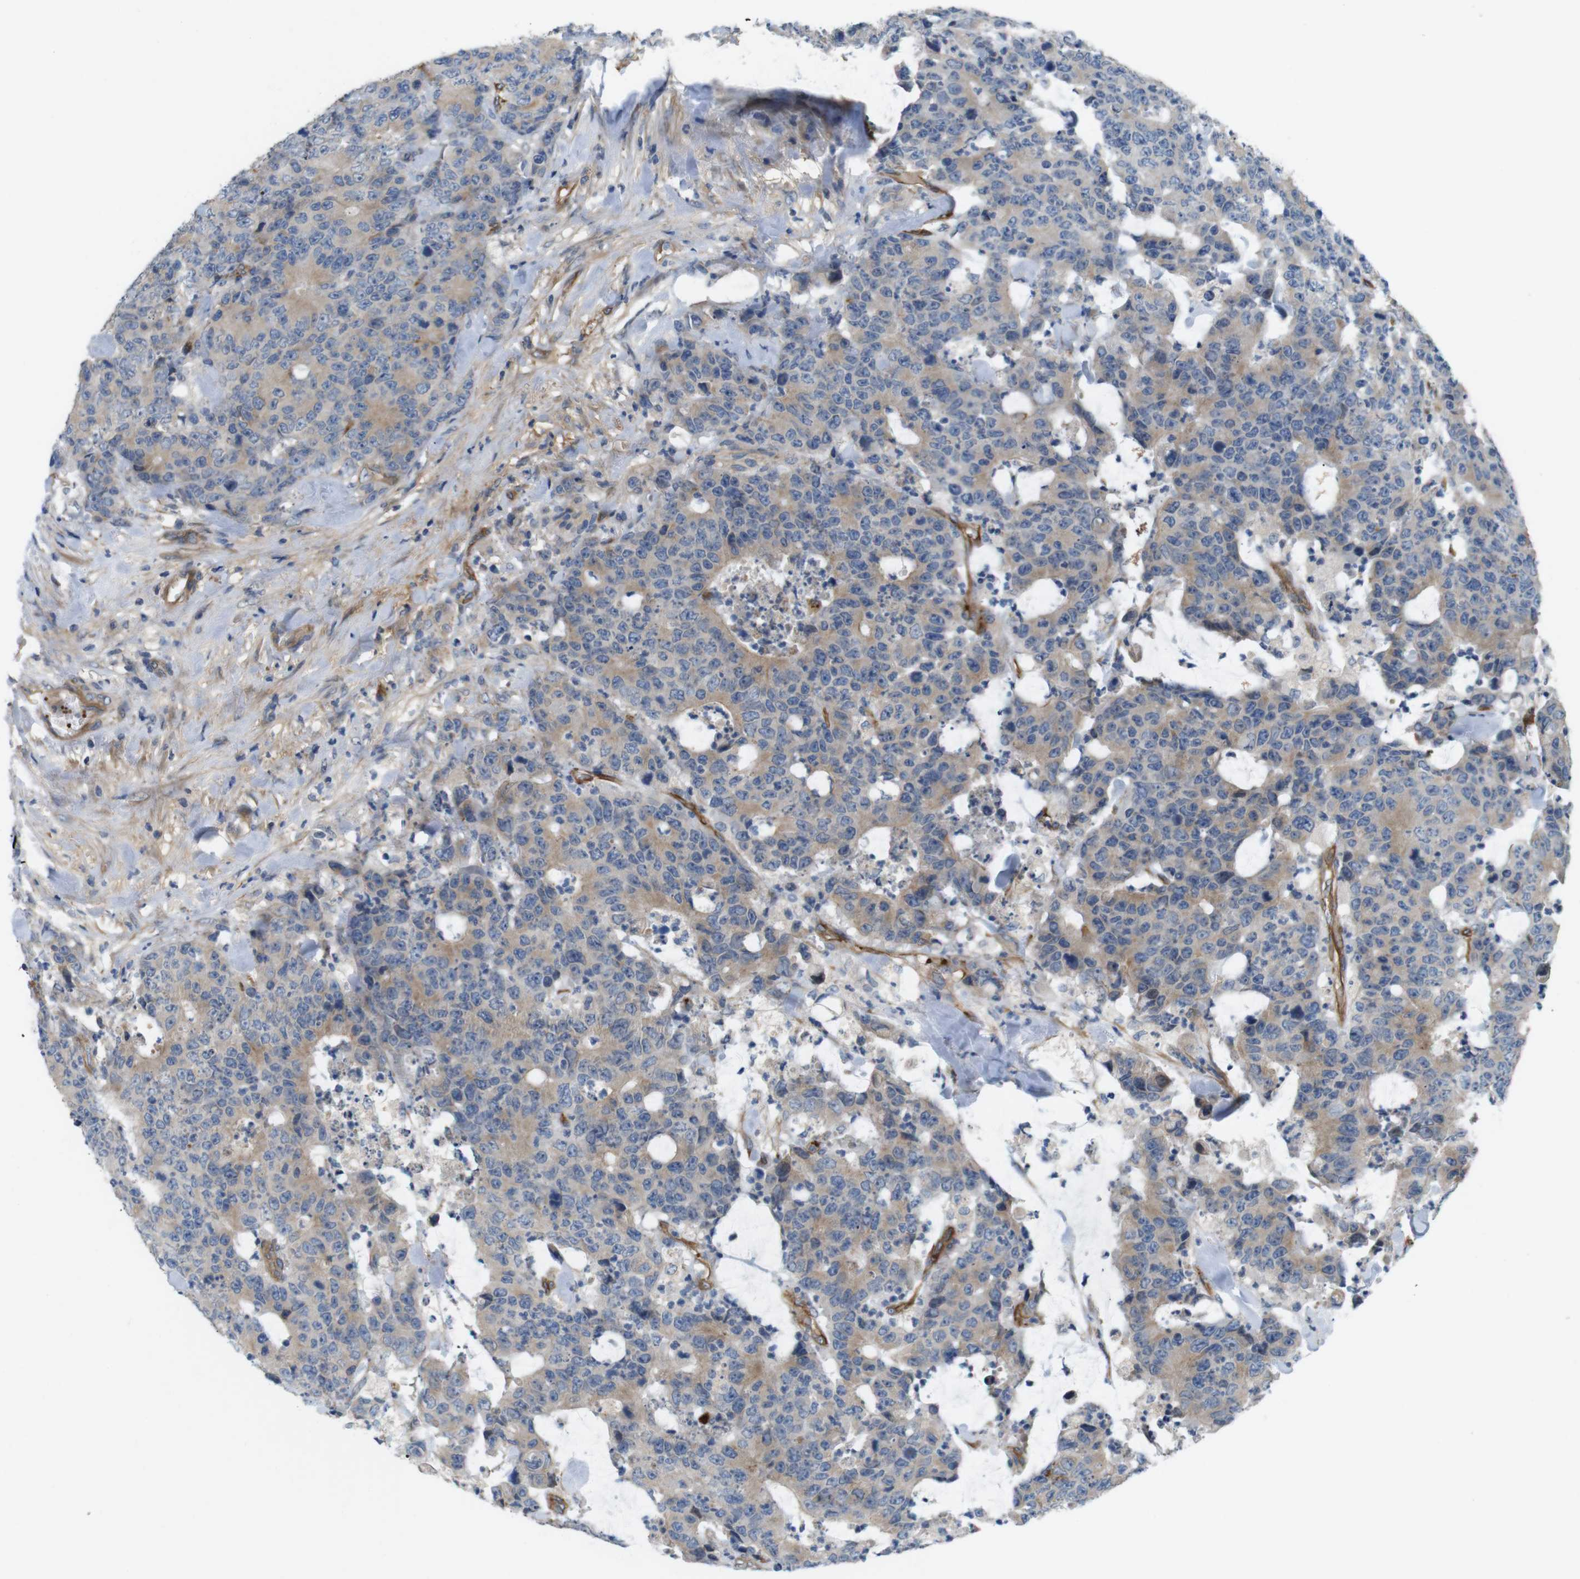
{"staining": {"intensity": "weak", "quantity": ">75%", "location": "cytoplasmic/membranous"}, "tissue": "colorectal cancer", "cell_type": "Tumor cells", "image_type": "cancer", "snomed": [{"axis": "morphology", "description": "Adenocarcinoma, NOS"}, {"axis": "topography", "description": "Colon"}], "caption": "Protein expression analysis of human colorectal cancer (adenocarcinoma) reveals weak cytoplasmic/membranous staining in about >75% of tumor cells. The protein of interest is stained brown, and the nuclei are stained in blue (DAB (3,3'-diaminobenzidine) IHC with brightfield microscopy, high magnification).", "gene": "BVES", "patient": {"sex": "female", "age": 86}}